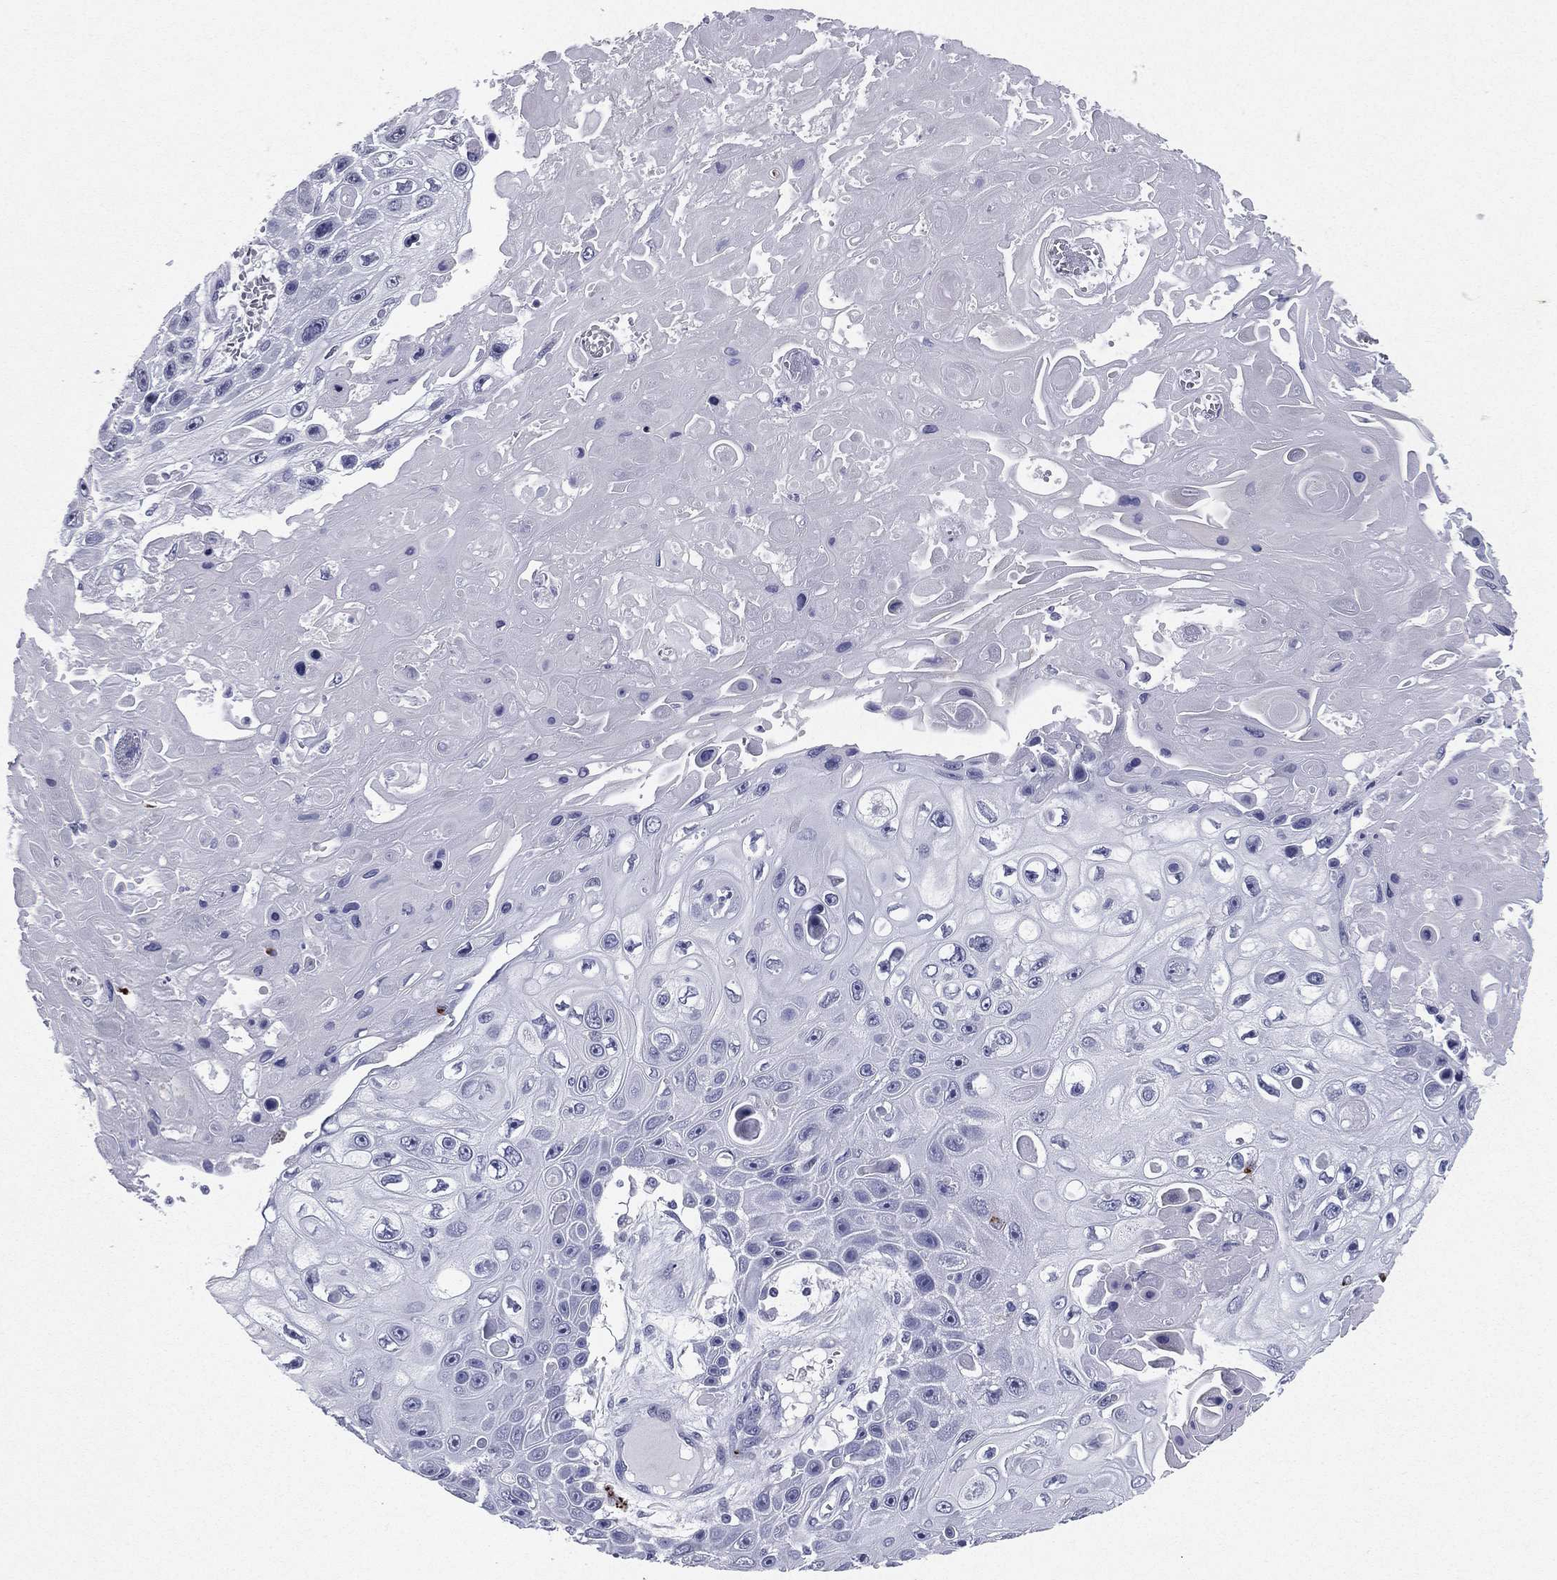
{"staining": {"intensity": "negative", "quantity": "none", "location": "none"}, "tissue": "skin cancer", "cell_type": "Tumor cells", "image_type": "cancer", "snomed": [{"axis": "morphology", "description": "Squamous cell carcinoma, NOS"}, {"axis": "topography", "description": "Skin"}], "caption": "Immunohistochemical staining of human skin squamous cell carcinoma shows no significant staining in tumor cells.", "gene": "HLA-DOA", "patient": {"sex": "male", "age": 82}}